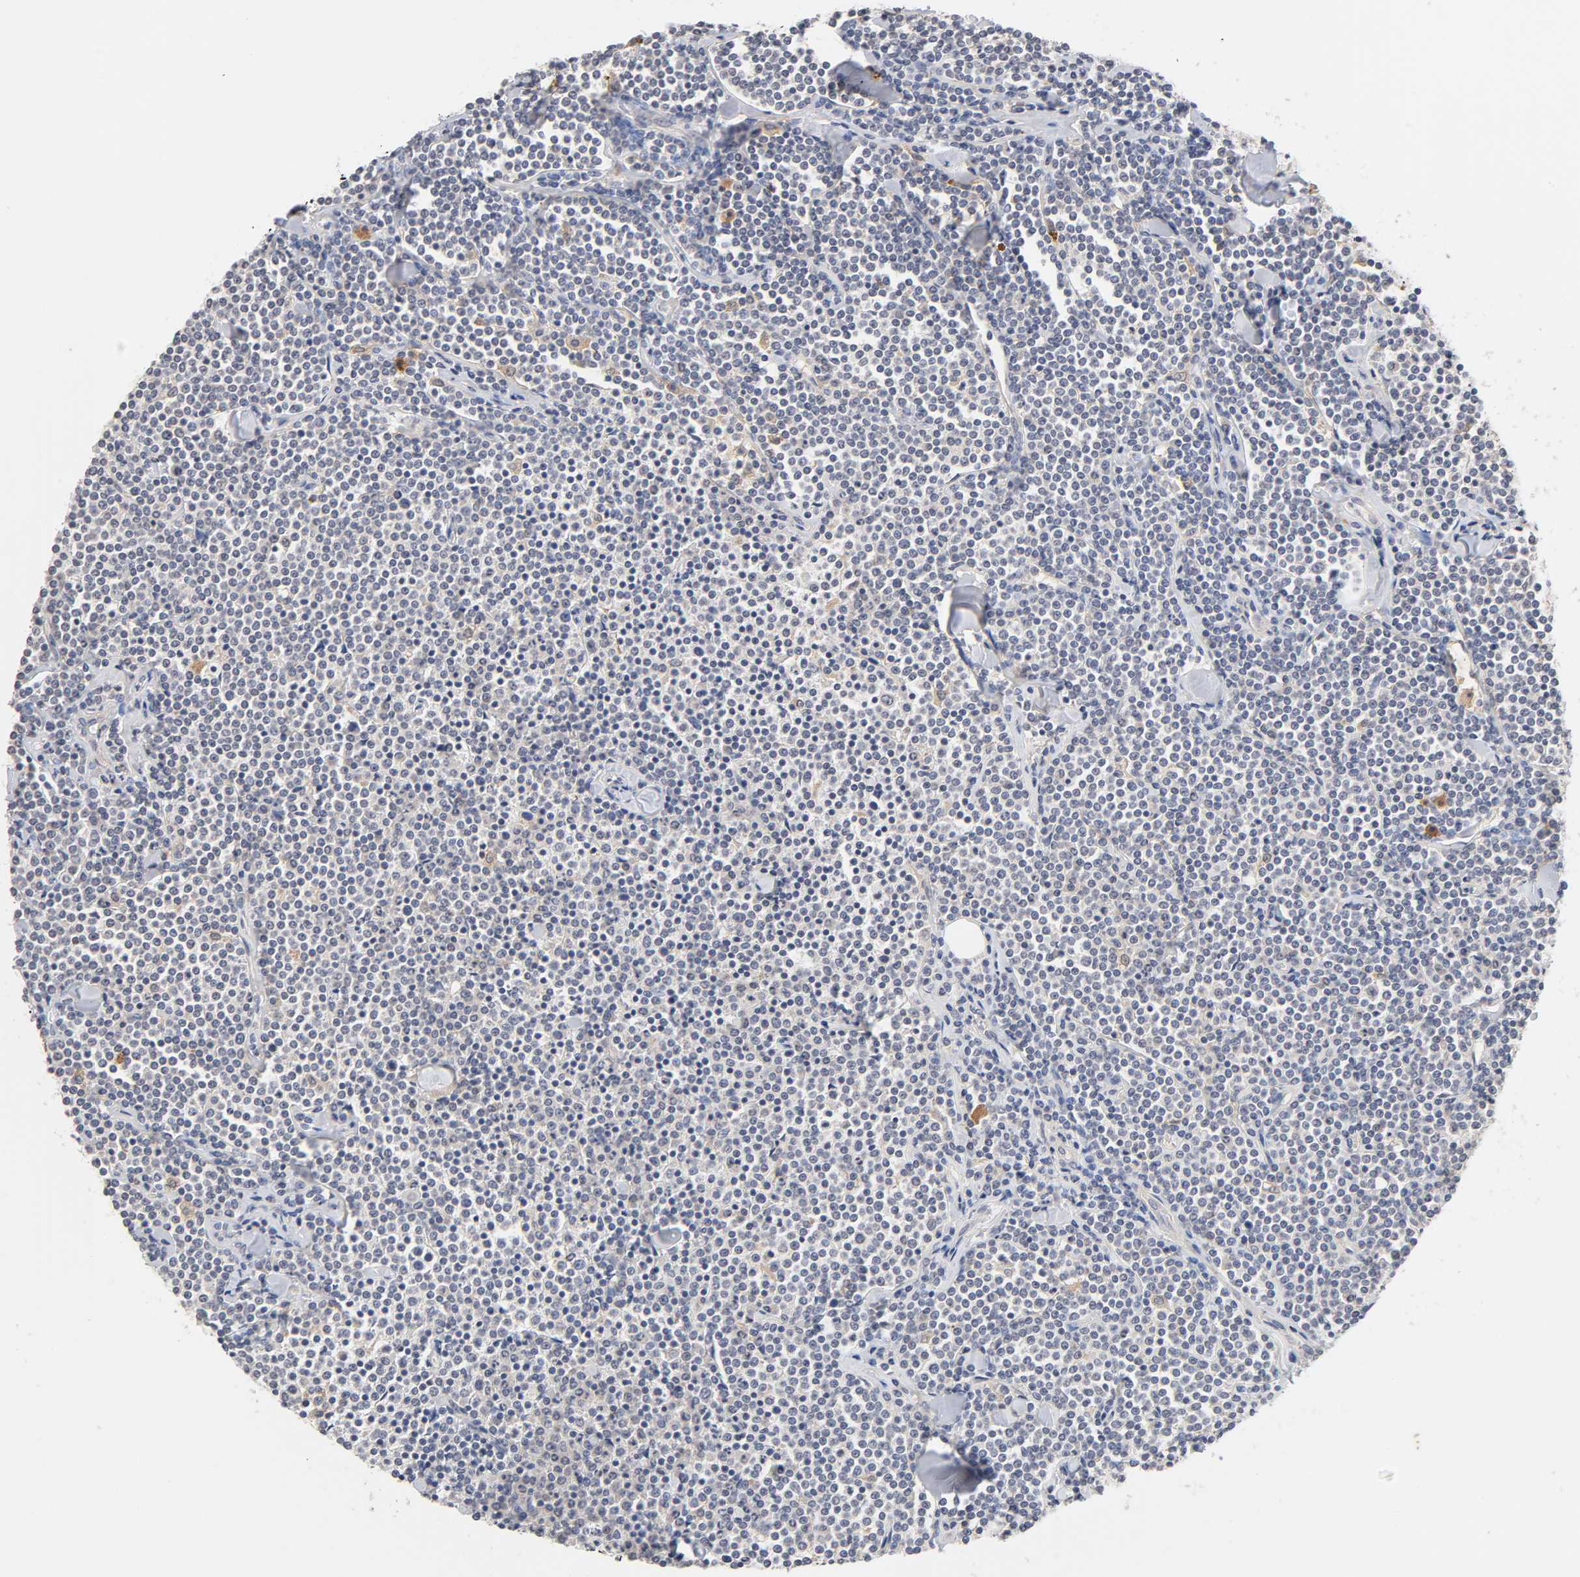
{"staining": {"intensity": "weak", "quantity": "<25%", "location": "cytoplasmic/membranous"}, "tissue": "lymphoma", "cell_type": "Tumor cells", "image_type": "cancer", "snomed": [{"axis": "morphology", "description": "Malignant lymphoma, non-Hodgkin's type, Low grade"}, {"axis": "topography", "description": "Soft tissue"}], "caption": "This is an IHC photomicrograph of lymphoma. There is no expression in tumor cells.", "gene": "CXADR", "patient": {"sex": "male", "age": 92}}